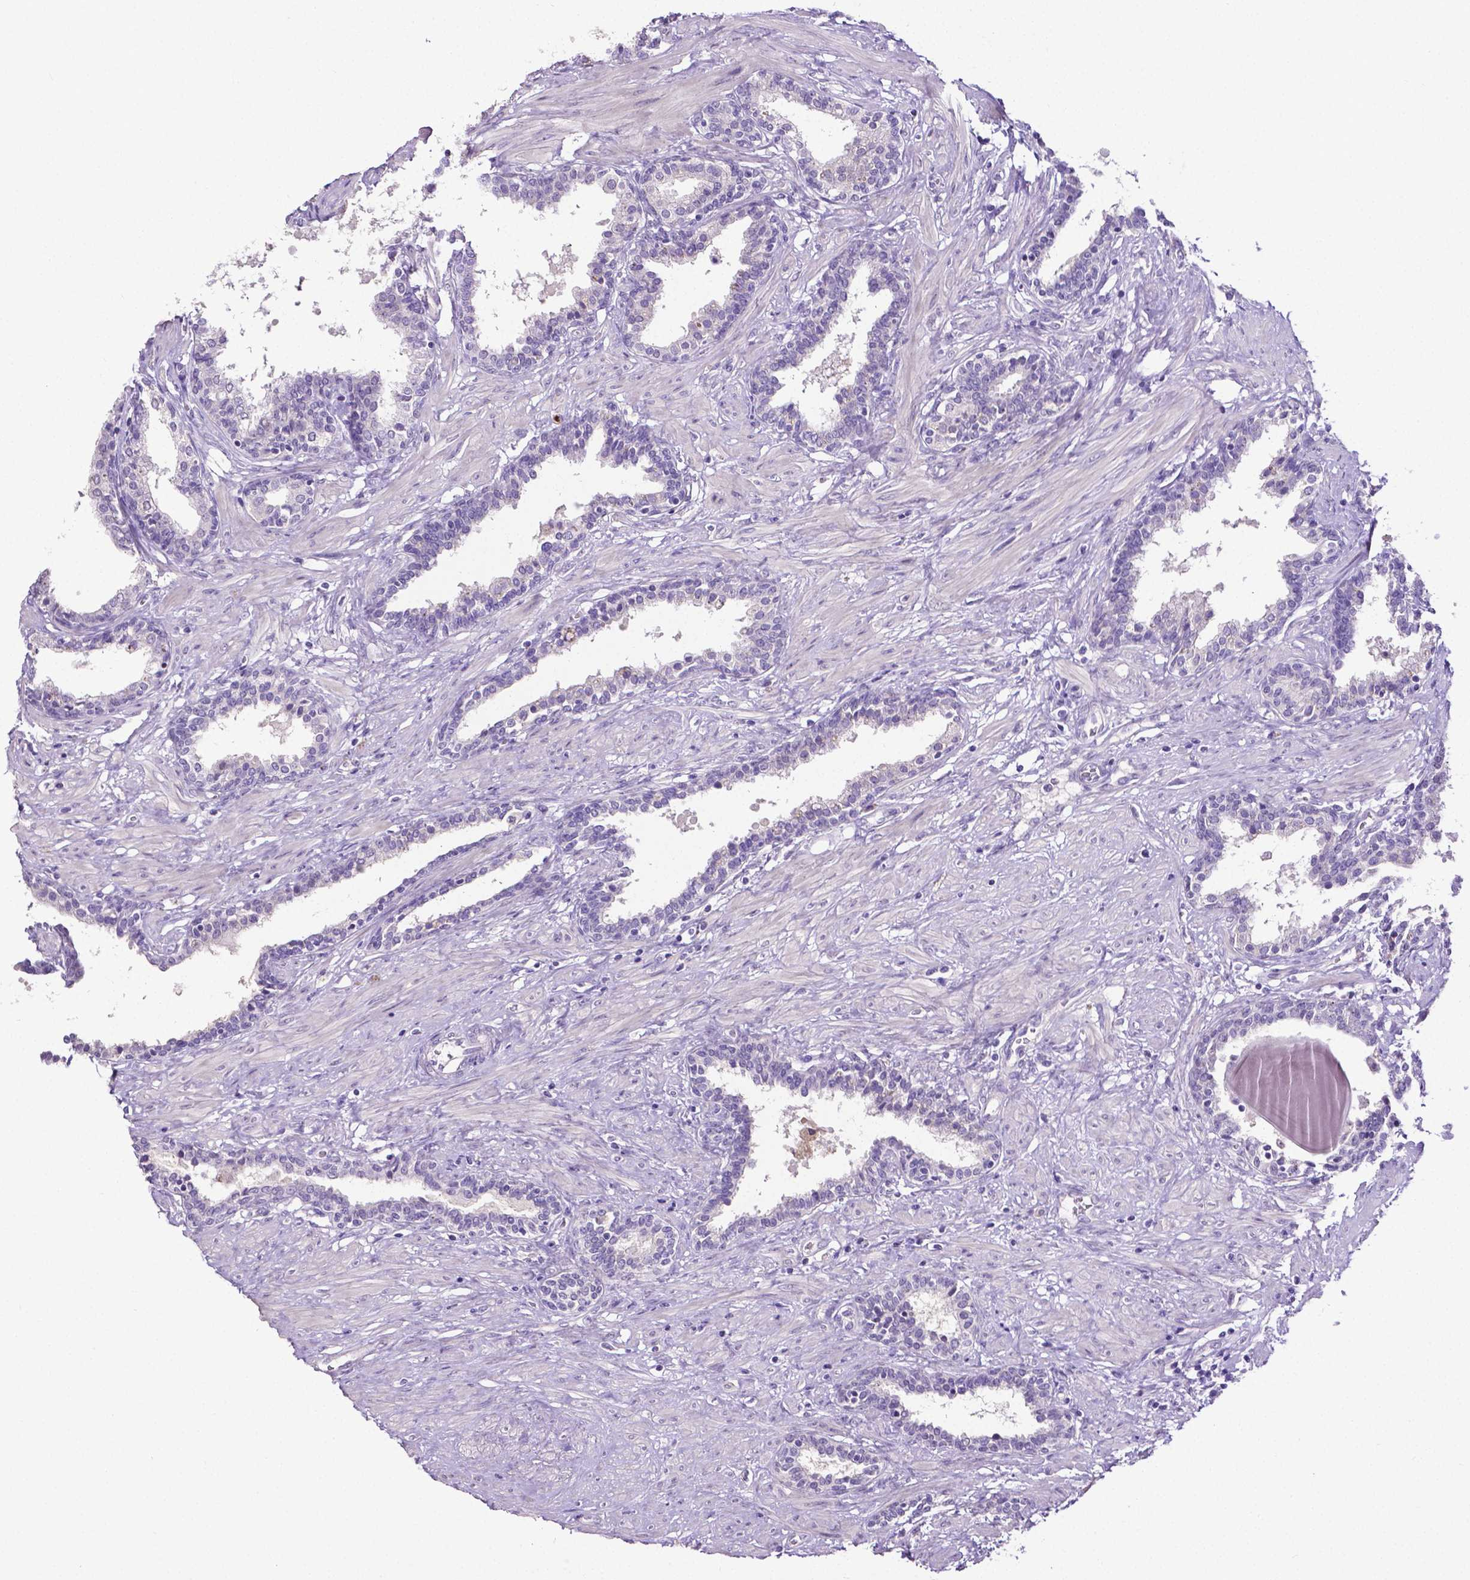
{"staining": {"intensity": "negative", "quantity": "none", "location": "none"}, "tissue": "prostate", "cell_type": "Glandular cells", "image_type": "normal", "snomed": [{"axis": "morphology", "description": "Normal tissue, NOS"}, {"axis": "topography", "description": "Prostate"}], "caption": "Micrograph shows no protein staining in glandular cells of benign prostate. (DAB immunohistochemistry, high magnification).", "gene": "MMP9", "patient": {"sex": "male", "age": 55}}